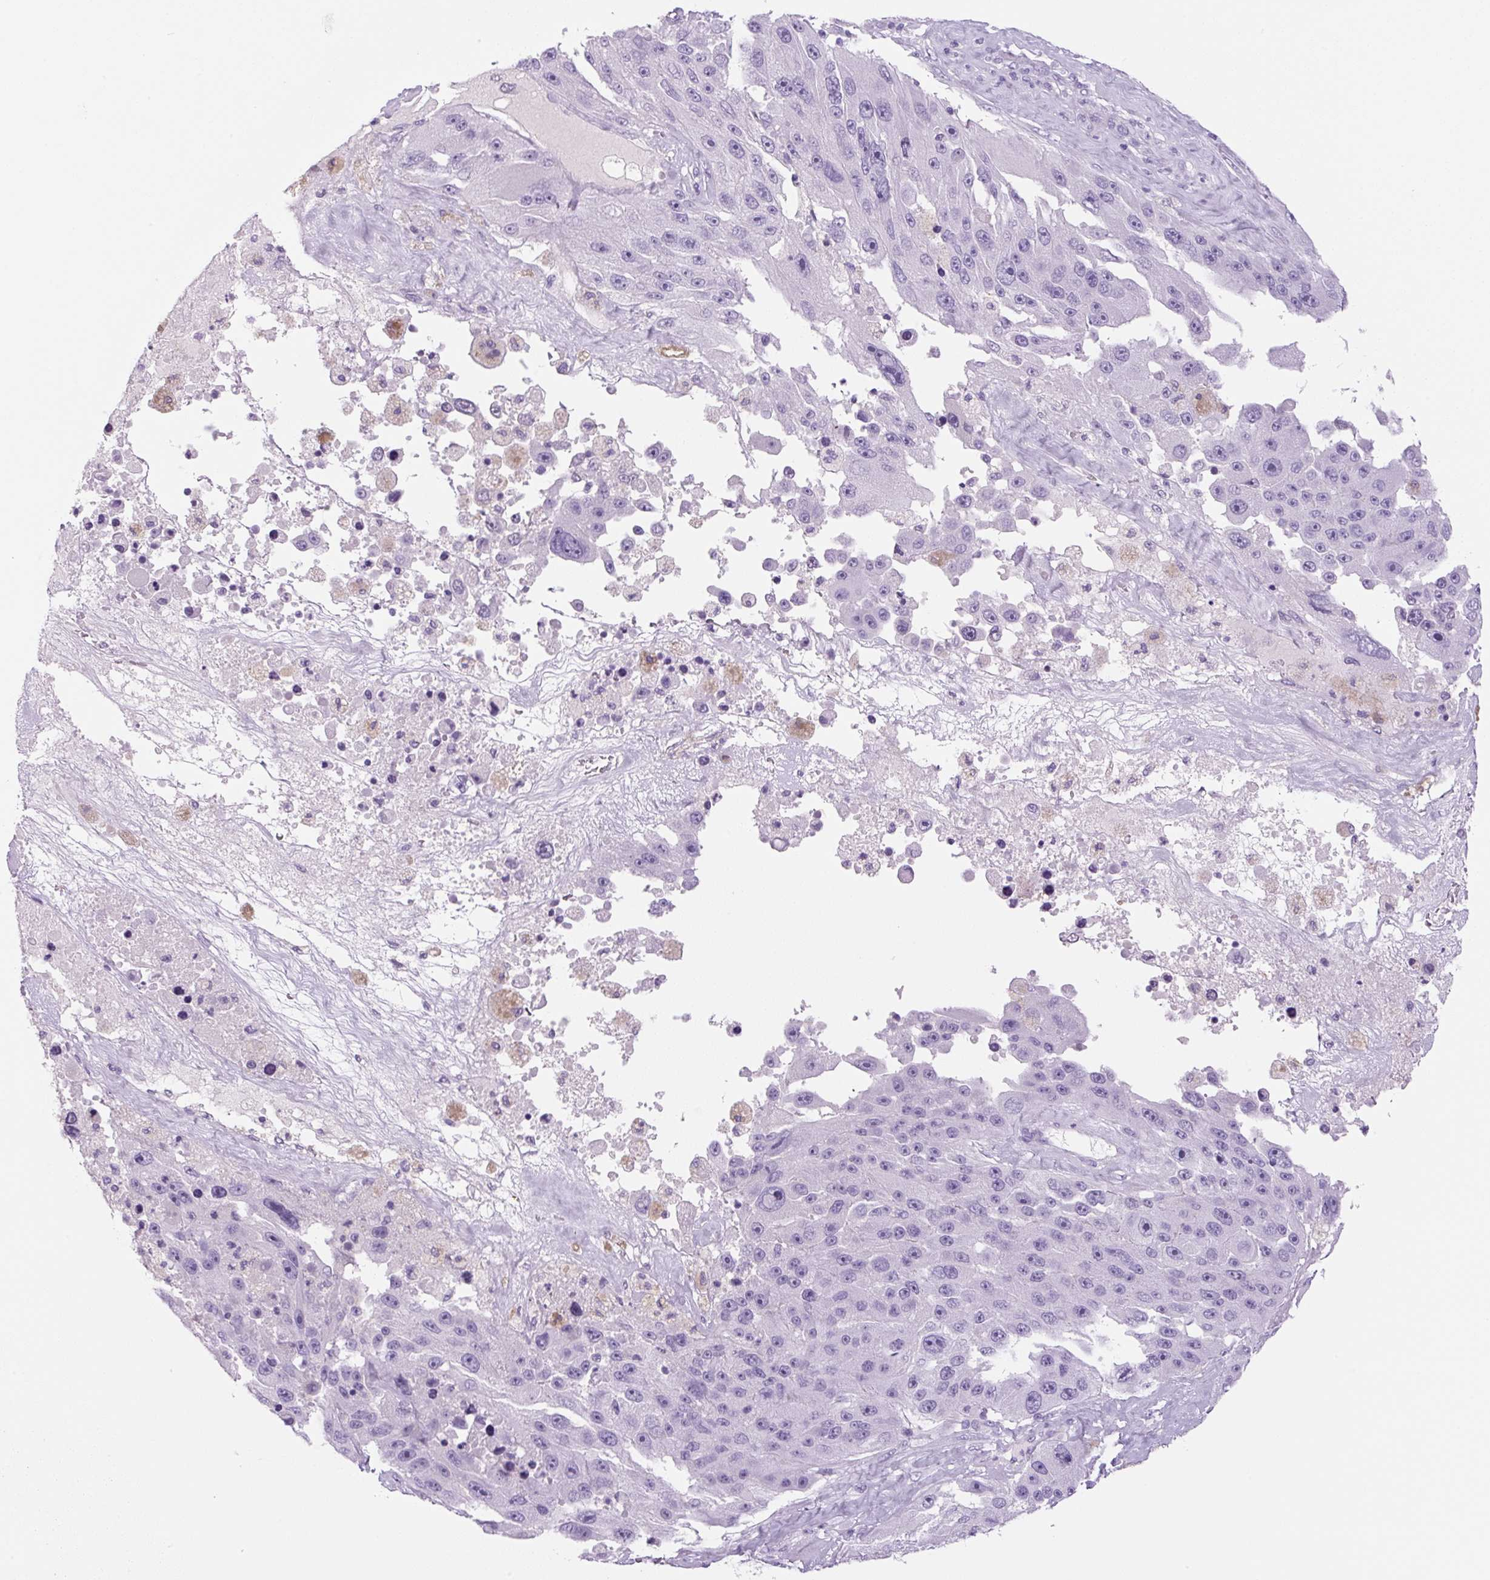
{"staining": {"intensity": "negative", "quantity": "none", "location": "none"}, "tissue": "melanoma", "cell_type": "Tumor cells", "image_type": "cancer", "snomed": [{"axis": "morphology", "description": "Malignant melanoma, Metastatic site"}, {"axis": "topography", "description": "Lymph node"}], "caption": "A micrograph of human malignant melanoma (metastatic site) is negative for staining in tumor cells.", "gene": "PRRT1", "patient": {"sex": "male", "age": 62}}